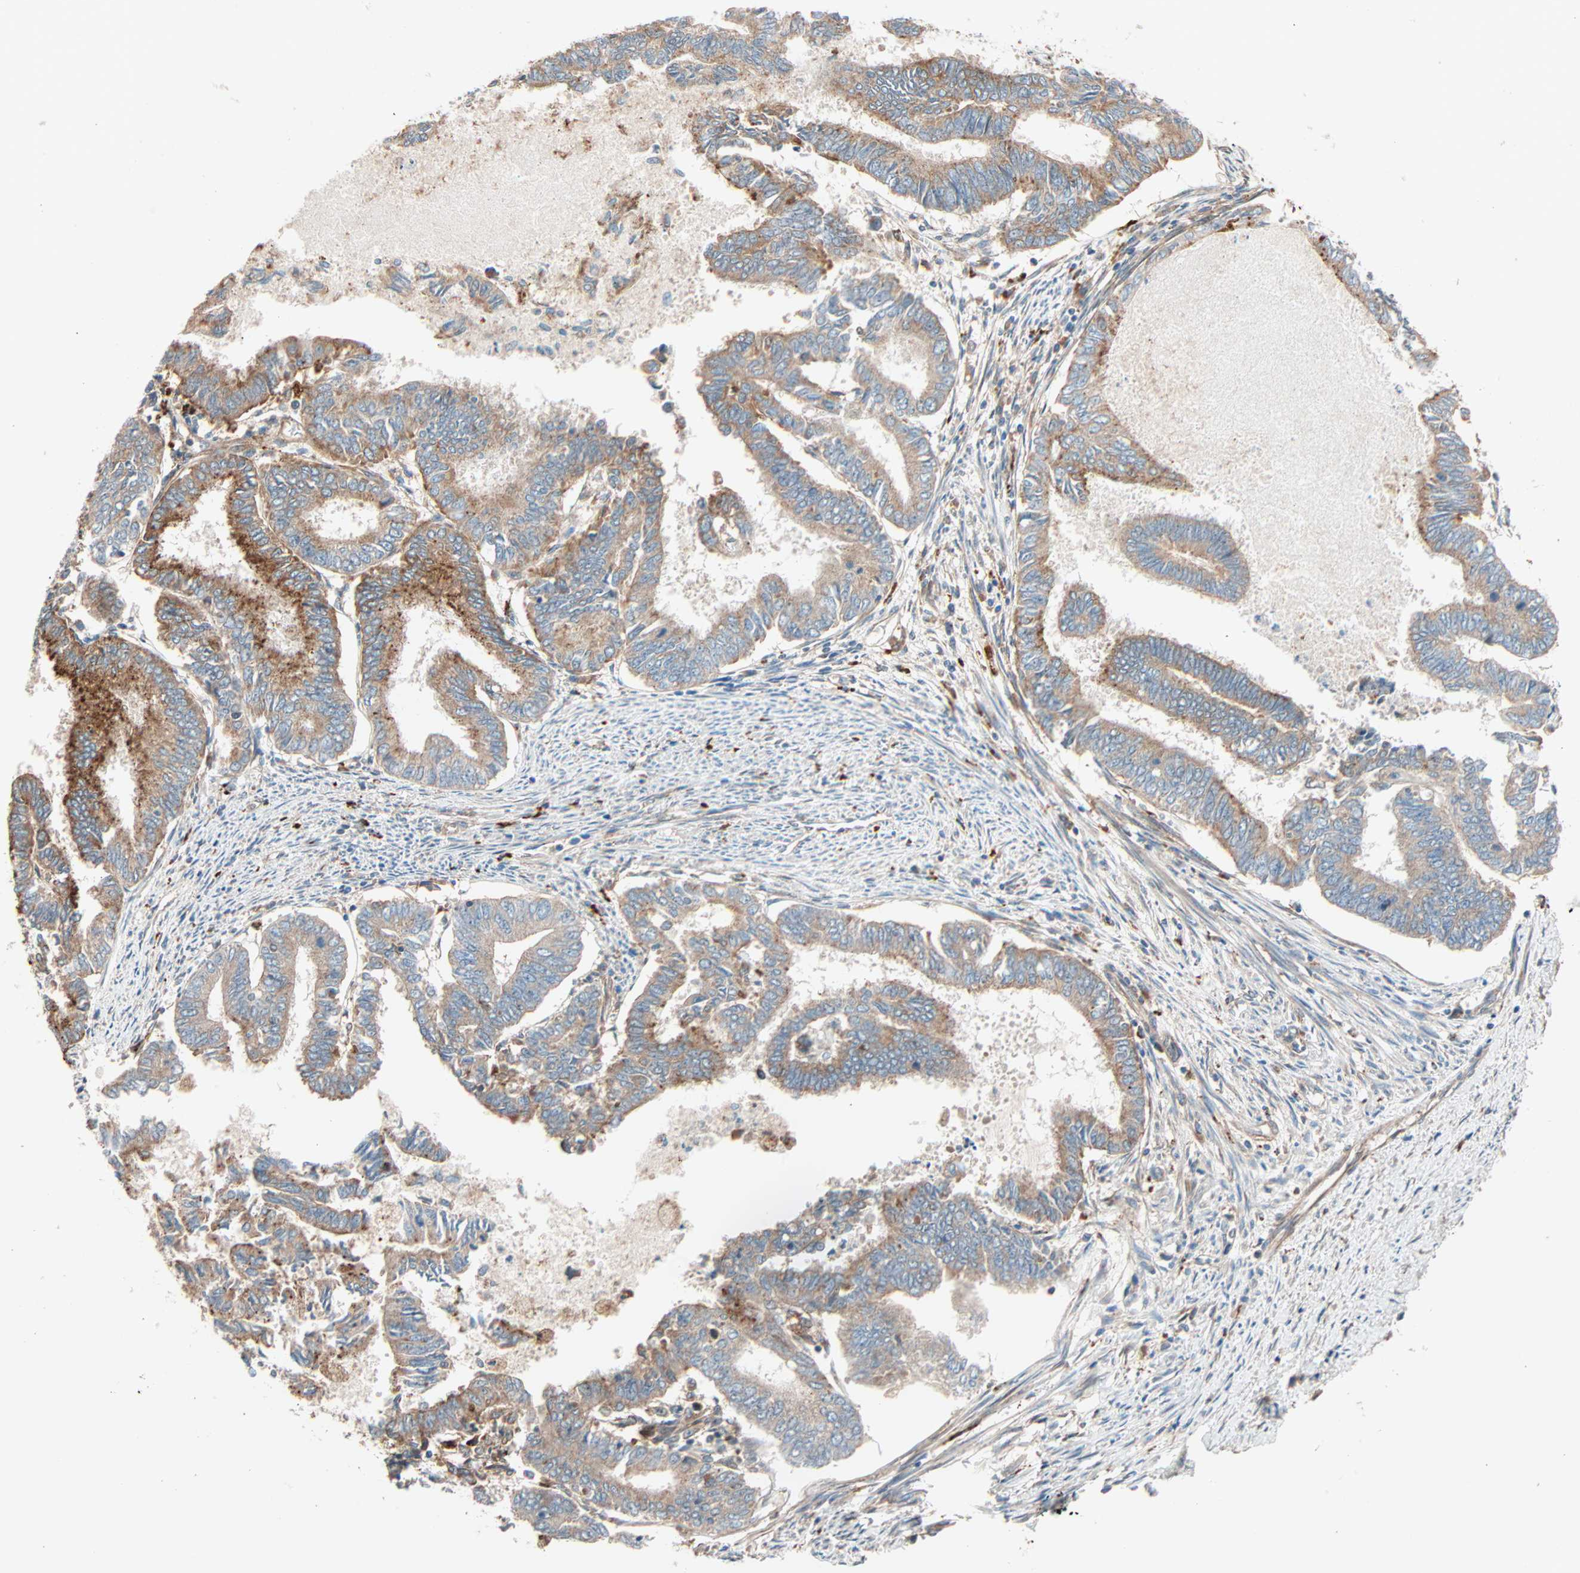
{"staining": {"intensity": "moderate", "quantity": ">75%", "location": "cytoplasmic/membranous"}, "tissue": "endometrial cancer", "cell_type": "Tumor cells", "image_type": "cancer", "snomed": [{"axis": "morphology", "description": "Adenocarcinoma, NOS"}, {"axis": "topography", "description": "Endometrium"}], "caption": "Immunohistochemistry image of neoplastic tissue: human endometrial adenocarcinoma stained using IHC shows medium levels of moderate protein expression localized specifically in the cytoplasmic/membranous of tumor cells, appearing as a cytoplasmic/membranous brown color.", "gene": "PHYH", "patient": {"sex": "female", "age": 86}}